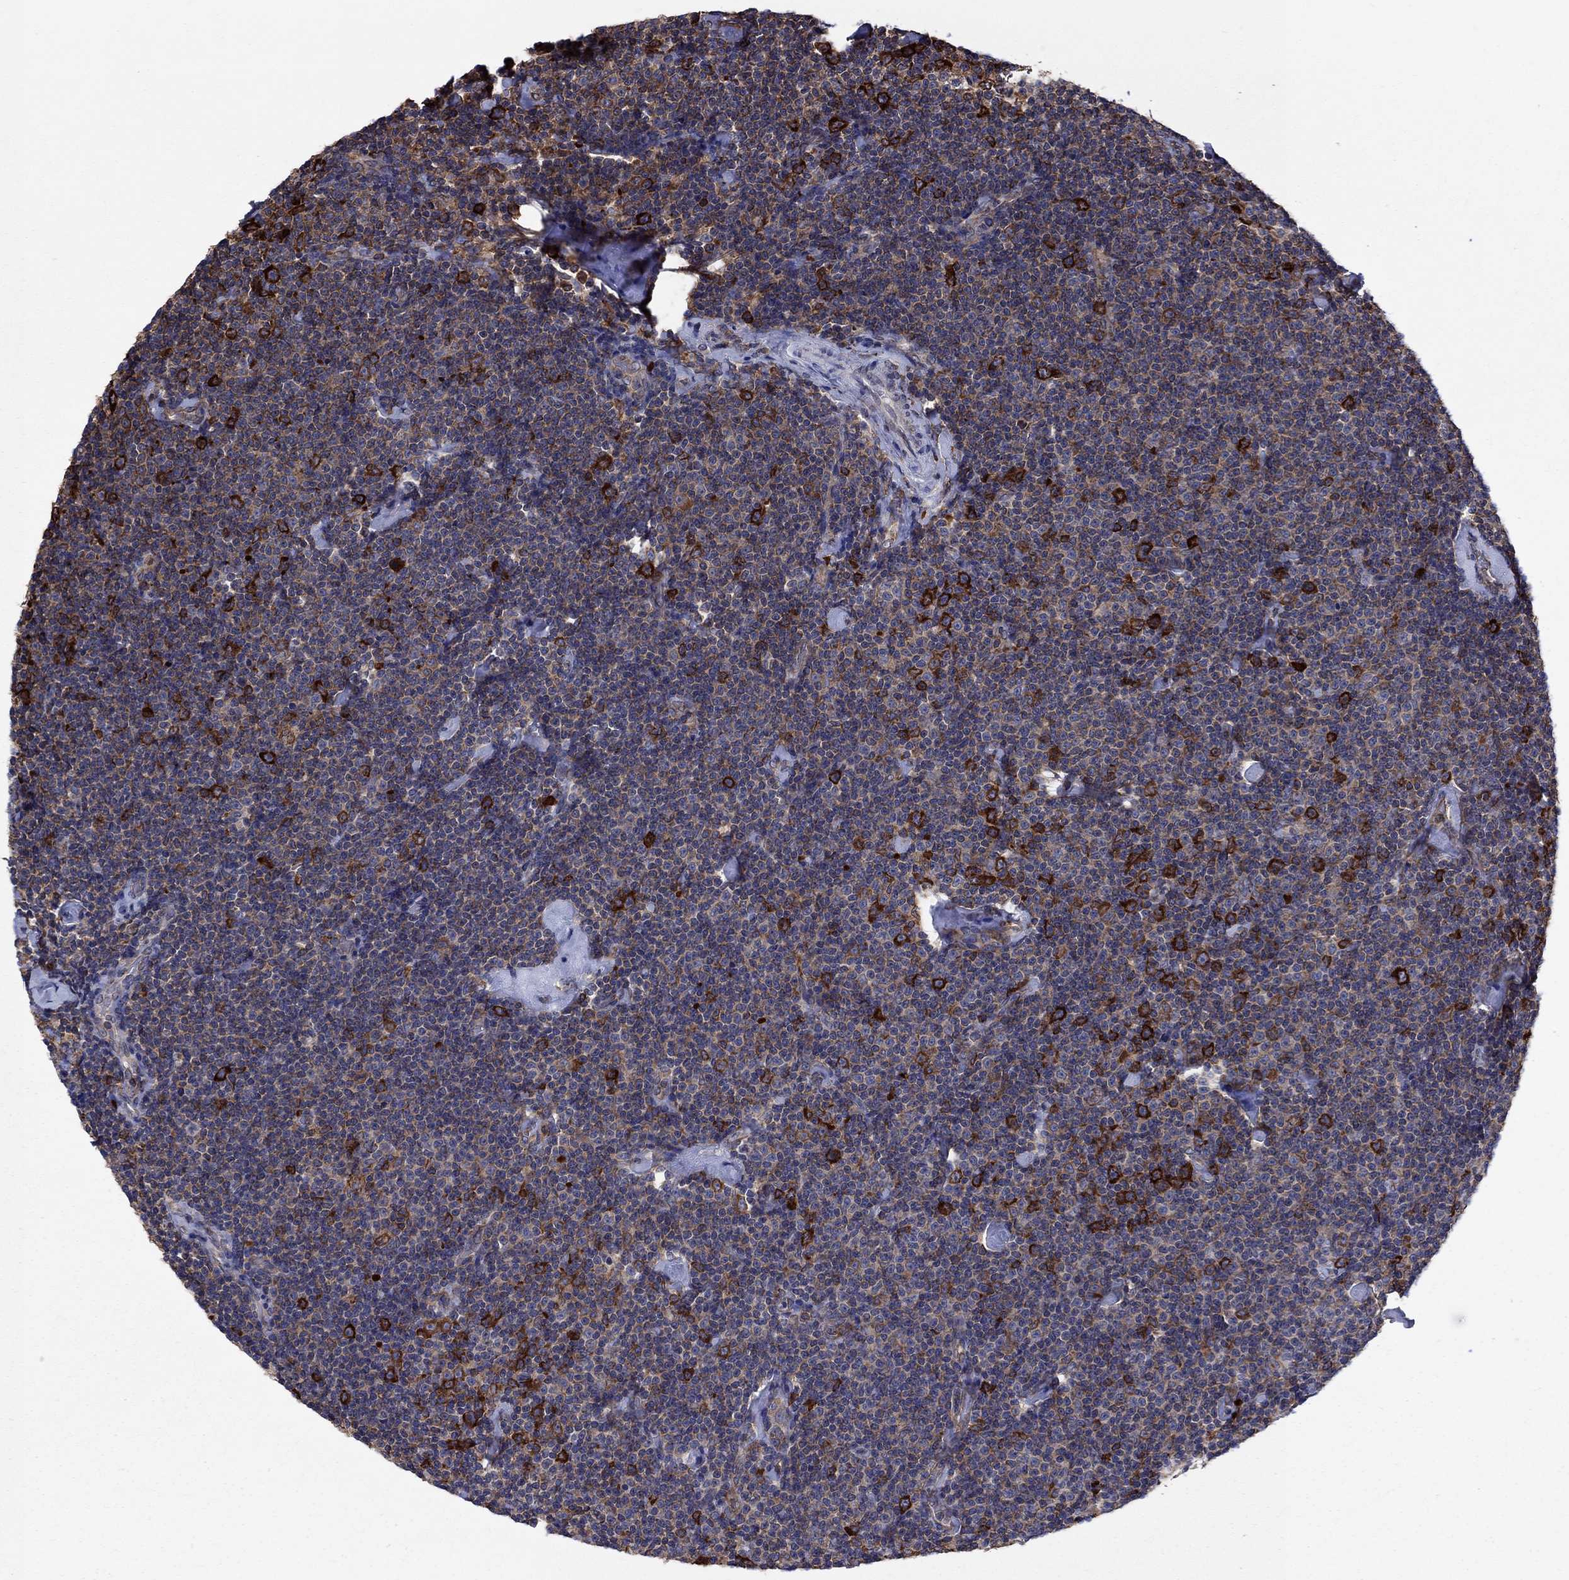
{"staining": {"intensity": "strong", "quantity": "<25%", "location": "cytoplasmic/membranous"}, "tissue": "lymphoma", "cell_type": "Tumor cells", "image_type": "cancer", "snomed": [{"axis": "morphology", "description": "Malignant lymphoma, non-Hodgkin's type, Low grade"}, {"axis": "topography", "description": "Lymph node"}], "caption": "An immunohistochemistry (IHC) histopathology image of neoplastic tissue is shown. Protein staining in brown labels strong cytoplasmic/membranous positivity in malignant lymphoma, non-Hodgkin's type (low-grade) within tumor cells.", "gene": "YBX1", "patient": {"sex": "male", "age": 81}}